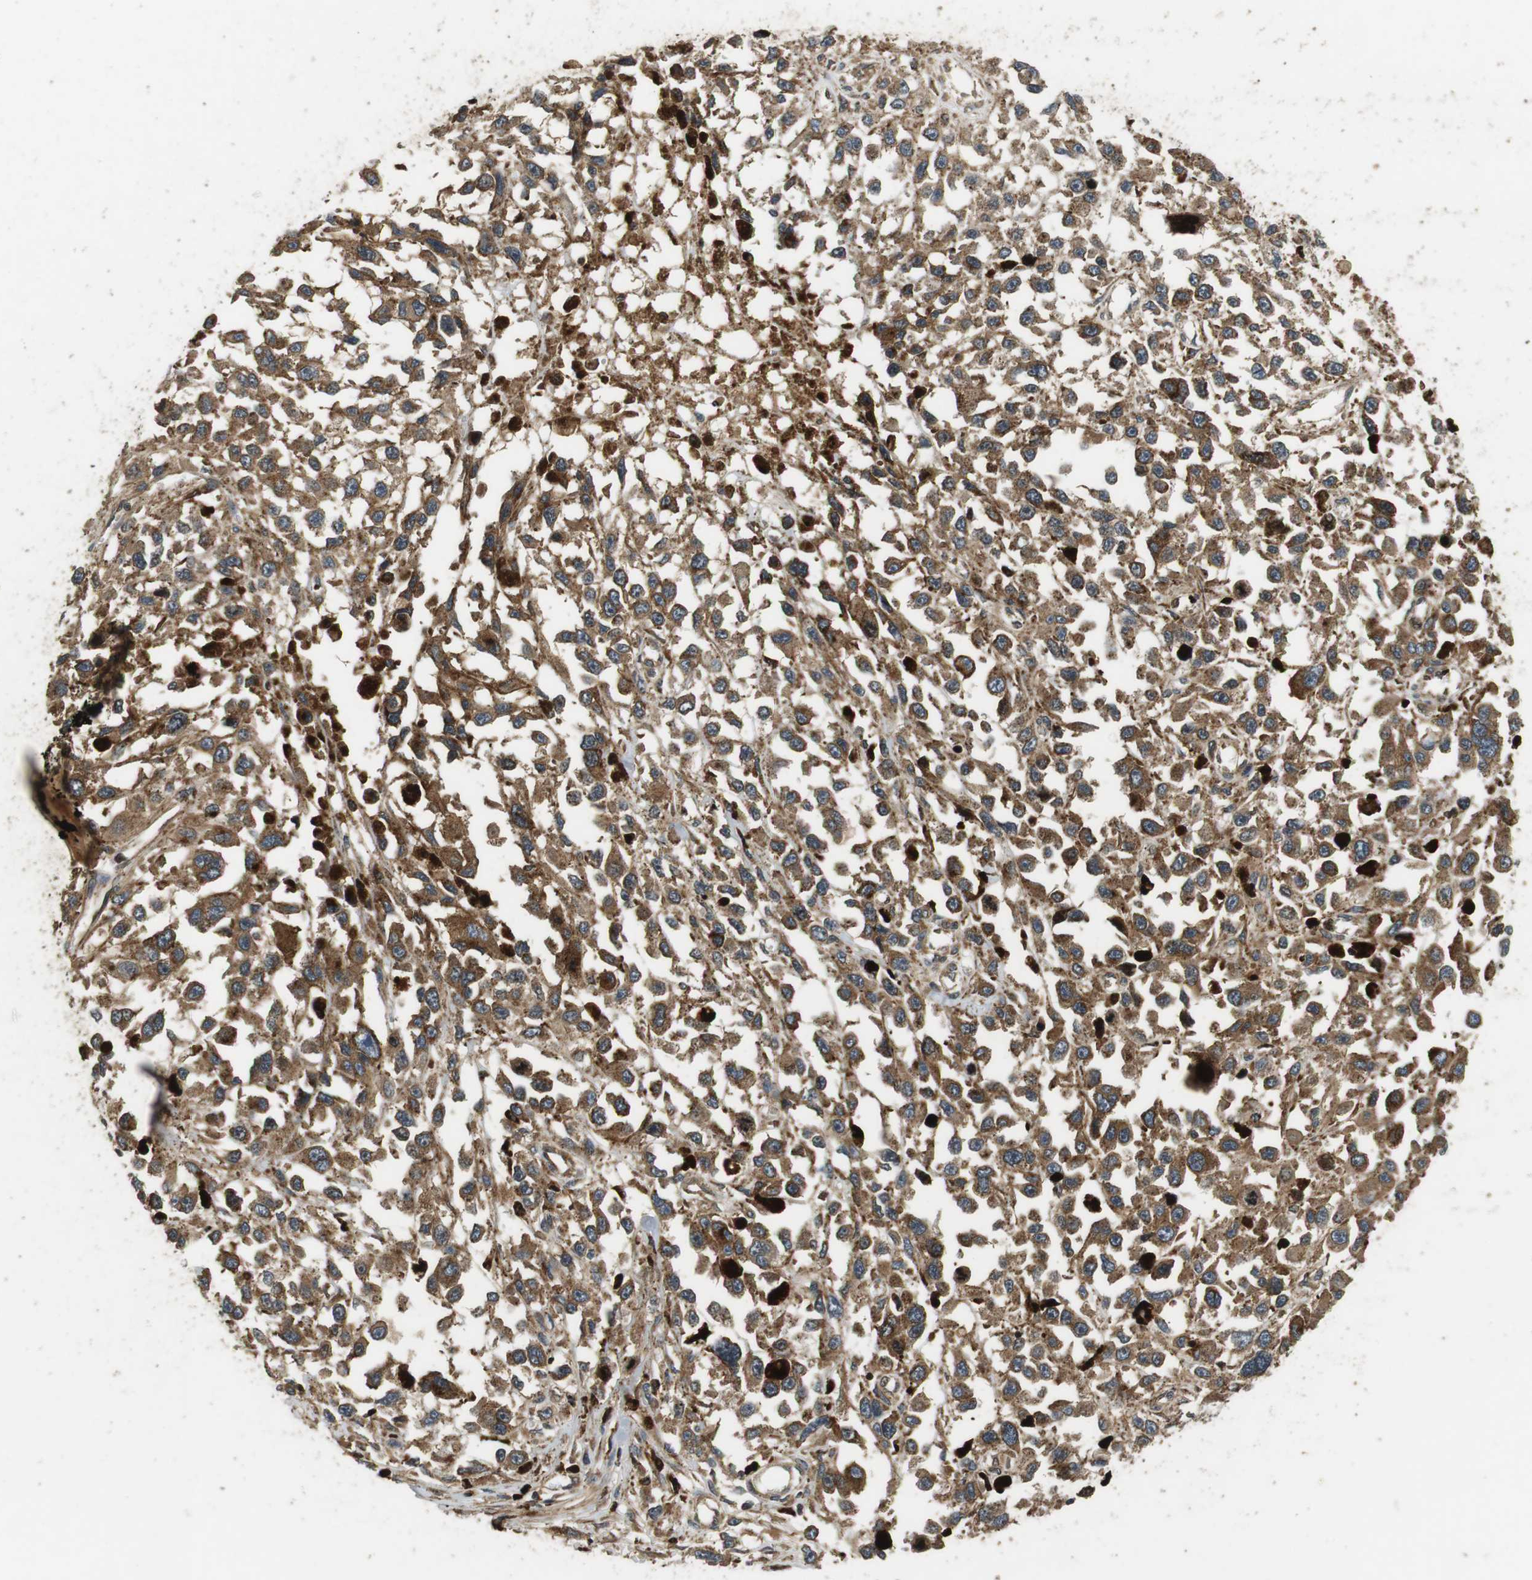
{"staining": {"intensity": "moderate", "quantity": ">75%", "location": "cytoplasmic/membranous"}, "tissue": "melanoma", "cell_type": "Tumor cells", "image_type": "cancer", "snomed": [{"axis": "morphology", "description": "Malignant melanoma, Metastatic site"}, {"axis": "topography", "description": "Lymph node"}], "caption": "The image reveals staining of melanoma, revealing moderate cytoplasmic/membranous protein staining (brown color) within tumor cells.", "gene": "TXNRD1", "patient": {"sex": "male", "age": 59}}